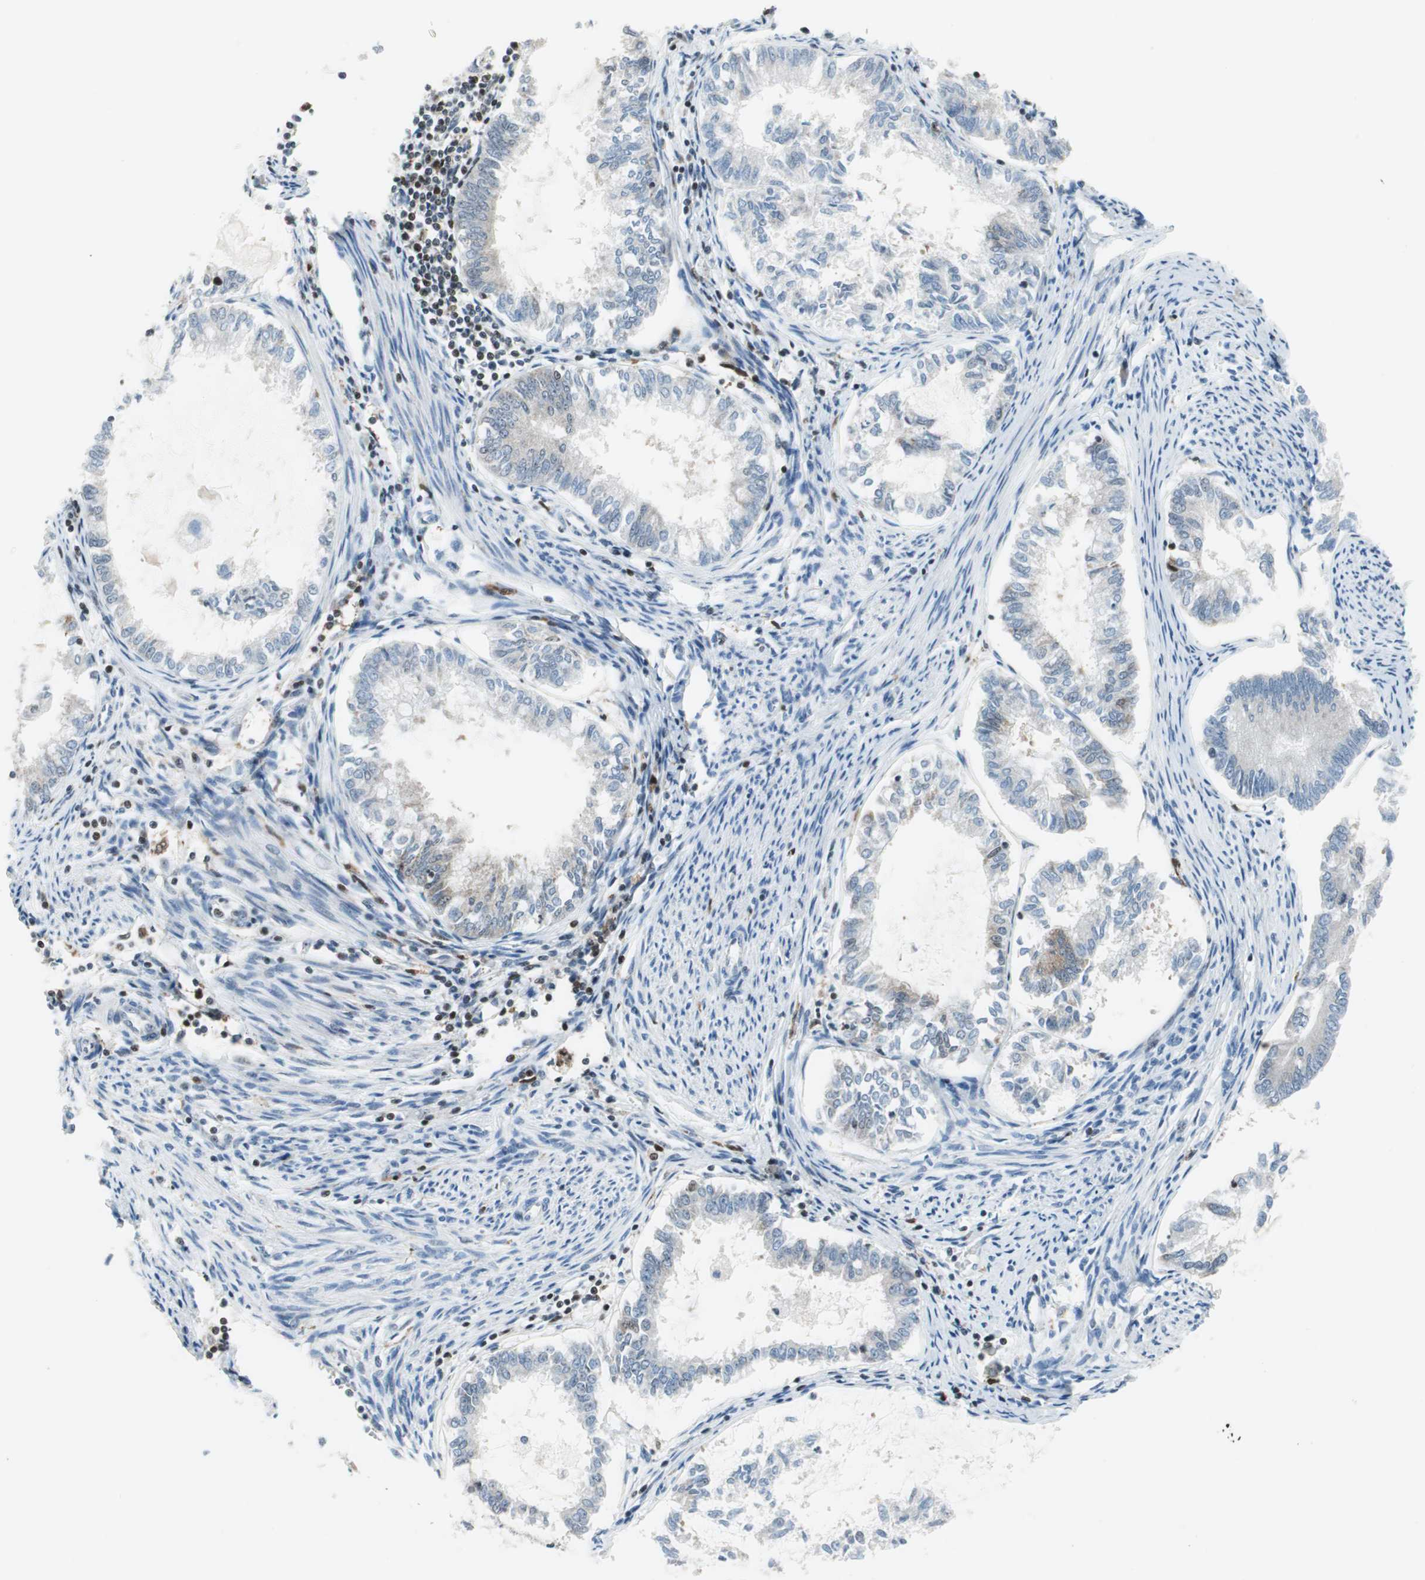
{"staining": {"intensity": "moderate", "quantity": "<25%", "location": "cytoplasmic/membranous"}, "tissue": "endometrial cancer", "cell_type": "Tumor cells", "image_type": "cancer", "snomed": [{"axis": "morphology", "description": "Adenocarcinoma, NOS"}, {"axis": "topography", "description": "Endometrium"}], "caption": "Tumor cells display moderate cytoplasmic/membranous positivity in about <25% of cells in endometrial cancer (adenocarcinoma).", "gene": "RGS10", "patient": {"sex": "female", "age": 86}}